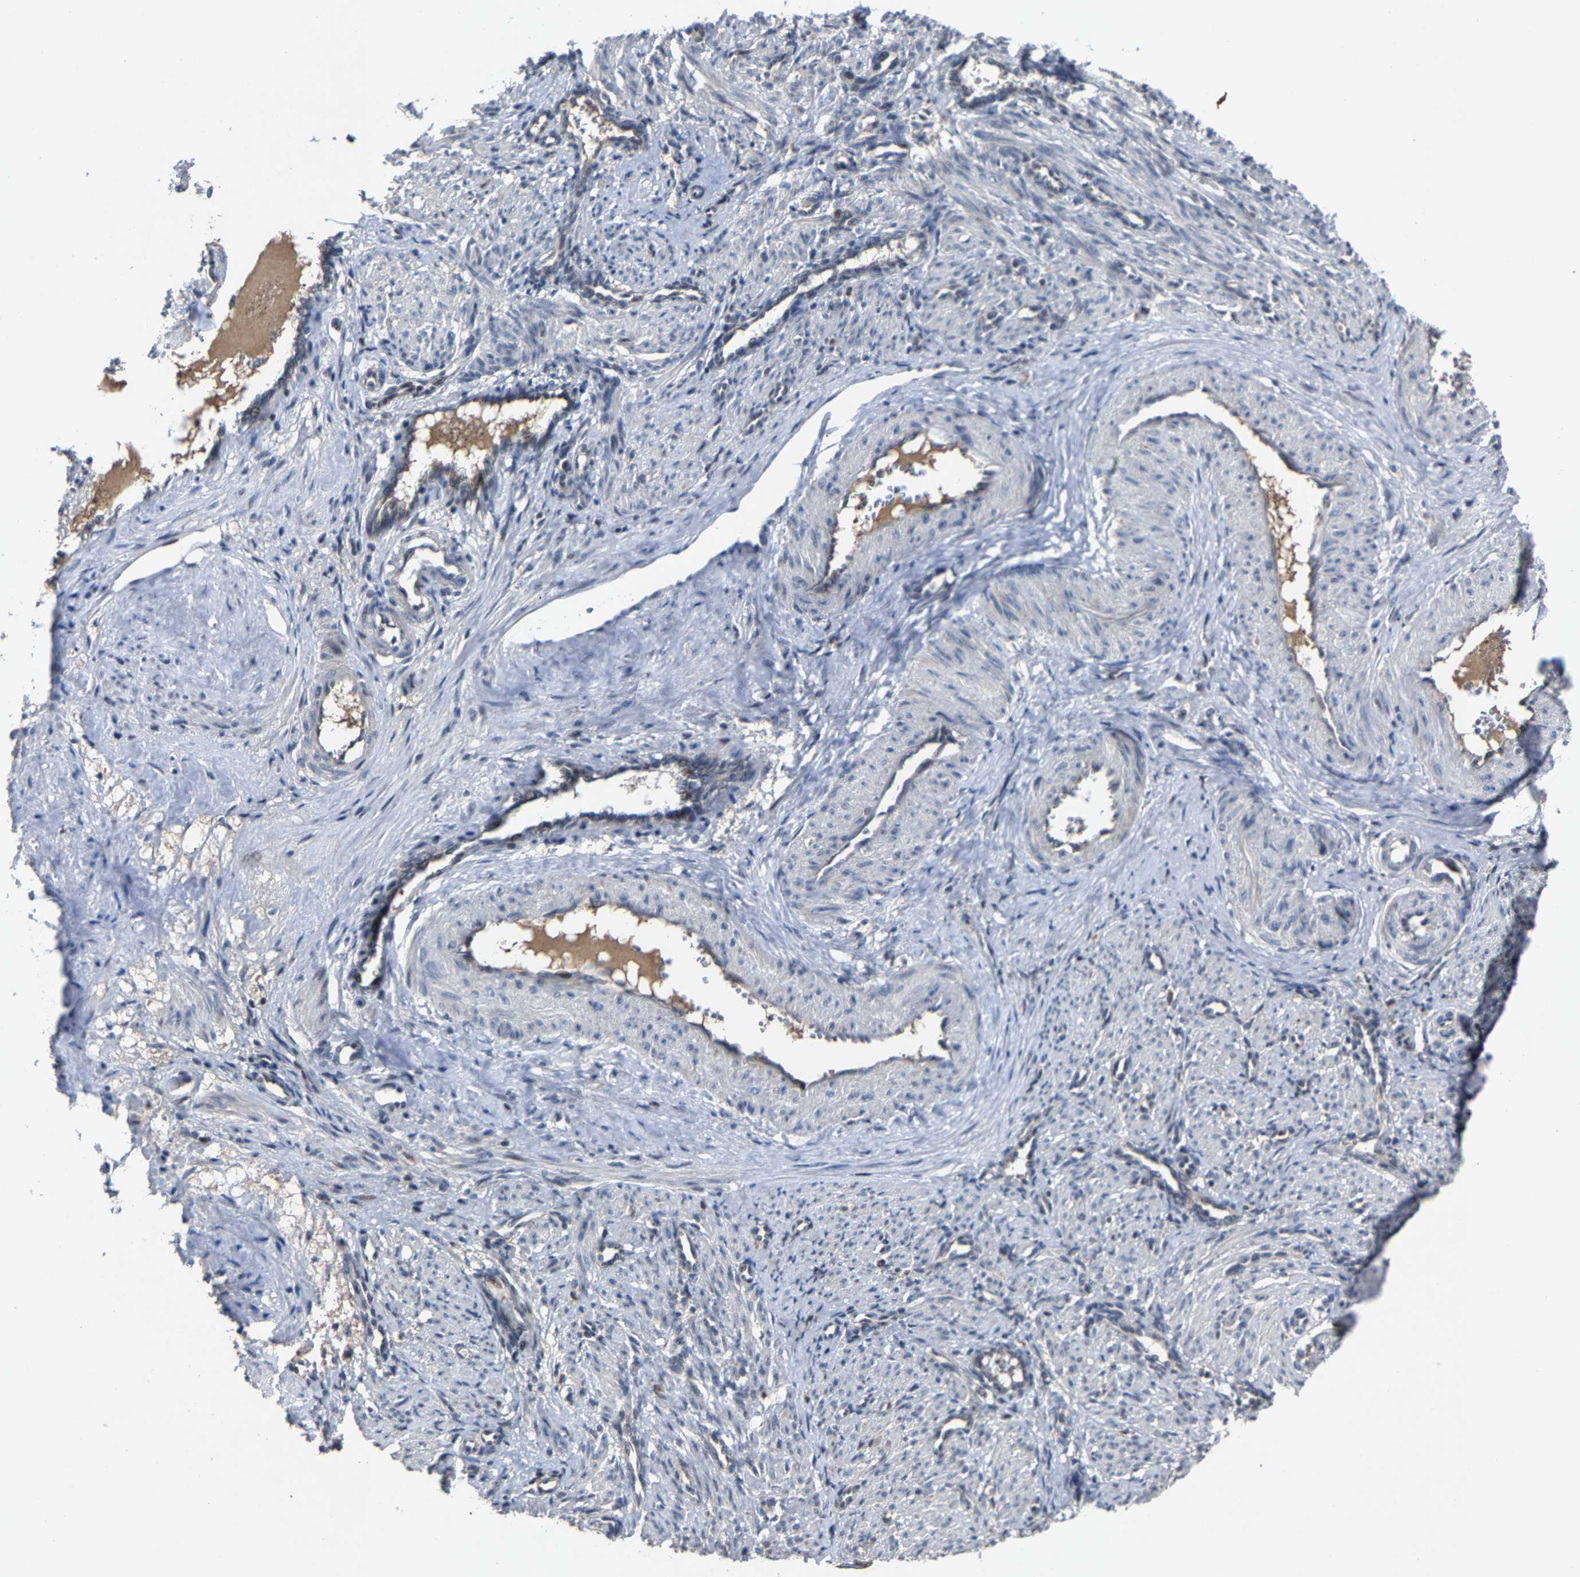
{"staining": {"intensity": "strong", "quantity": "<25%", "location": "nuclear"}, "tissue": "smooth muscle", "cell_type": "Smooth muscle cells", "image_type": "normal", "snomed": [{"axis": "morphology", "description": "Normal tissue, NOS"}, {"axis": "topography", "description": "Endometrium"}], "caption": "Immunohistochemistry photomicrograph of benign human smooth muscle stained for a protein (brown), which shows medium levels of strong nuclear expression in about <25% of smooth muscle cells.", "gene": "LSM8", "patient": {"sex": "female", "age": 33}}